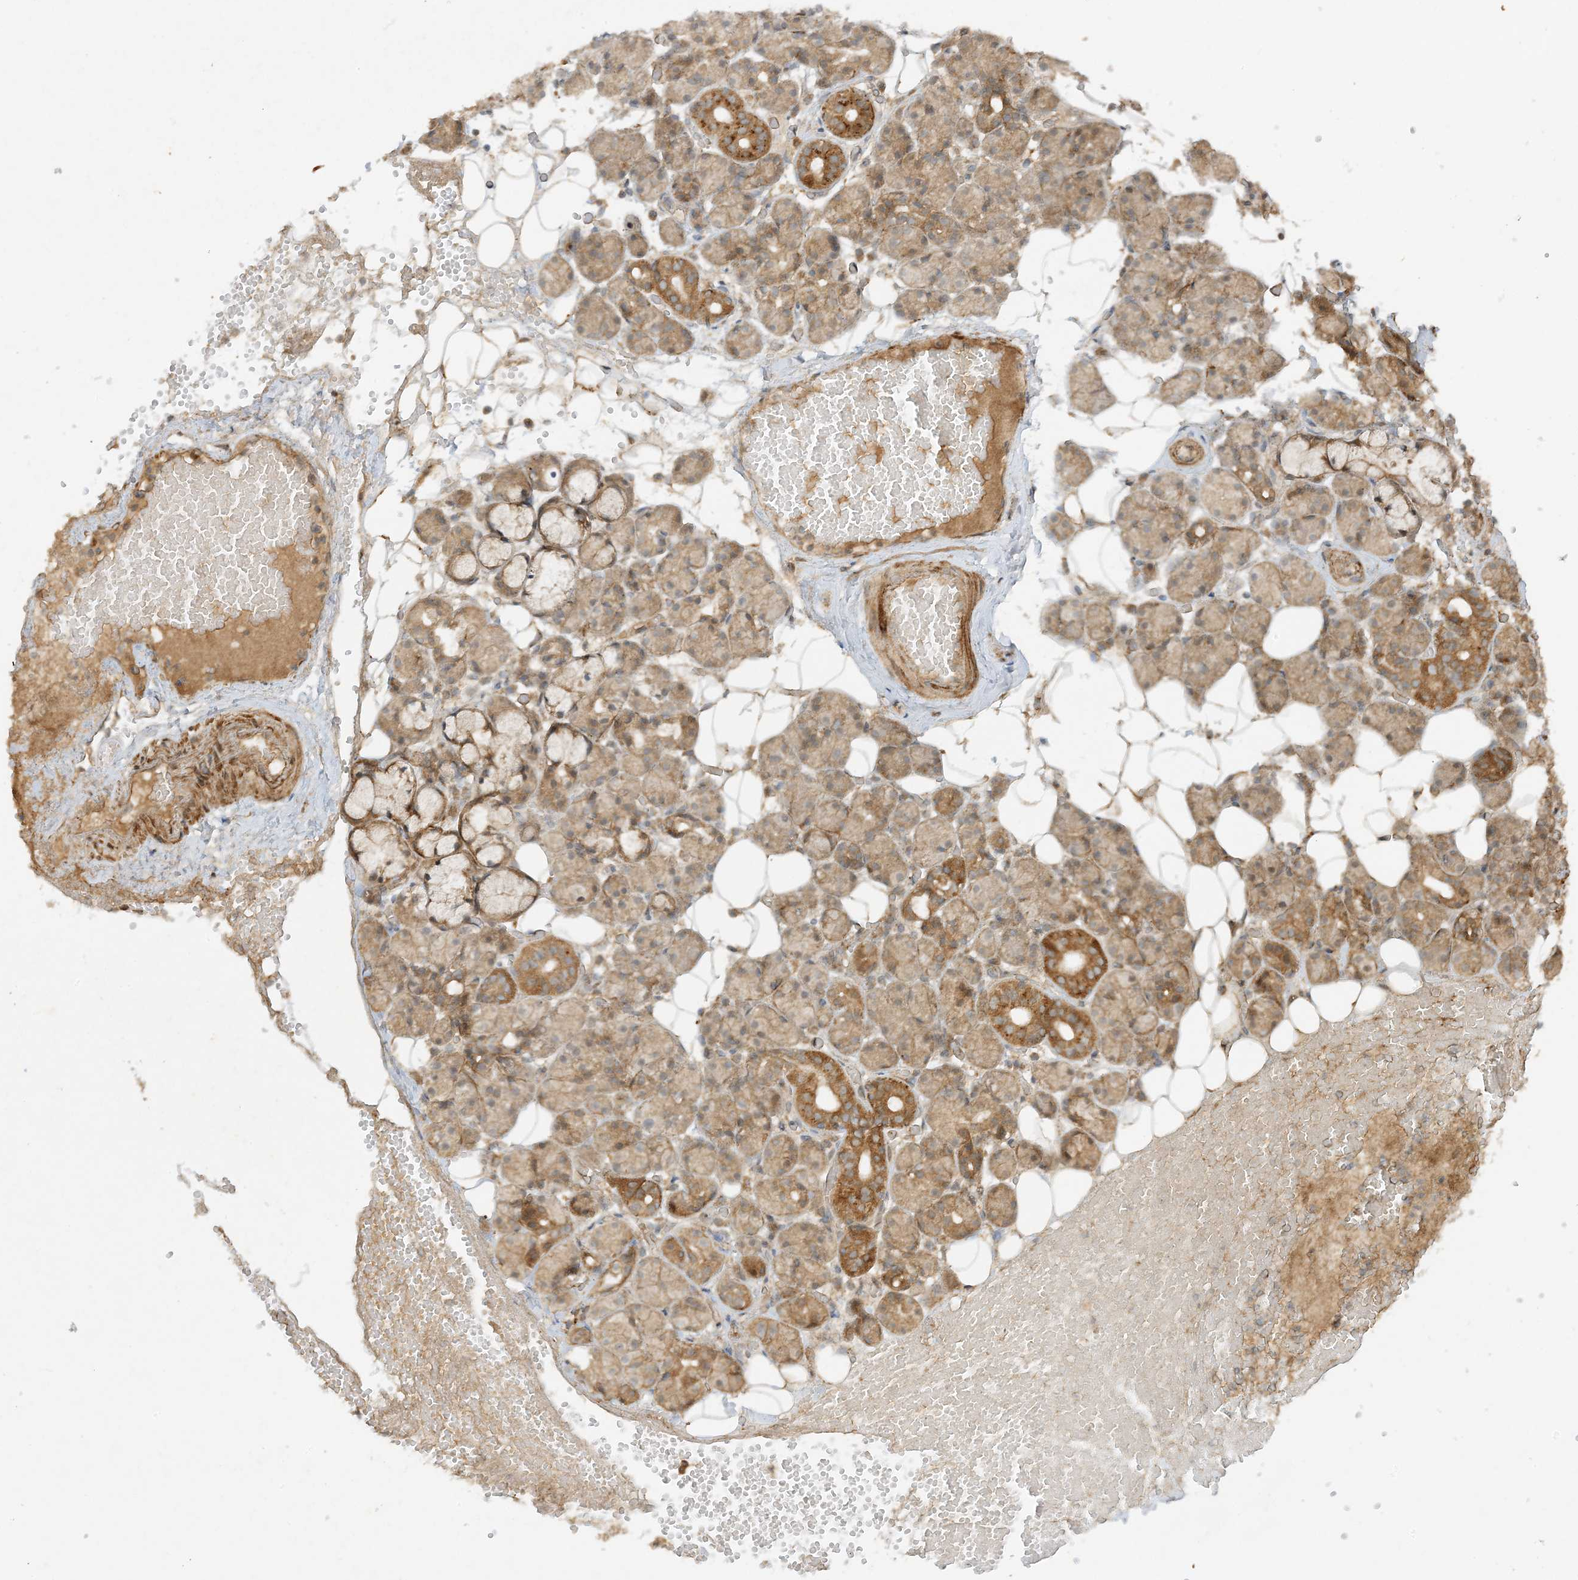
{"staining": {"intensity": "moderate", "quantity": "25%-75%", "location": "cytoplasmic/membranous"}, "tissue": "salivary gland", "cell_type": "Glandular cells", "image_type": "normal", "snomed": [{"axis": "morphology", "description": "Normal tissue, NOS"}, {"axis": "topography", "description": "Salivary gland"}], "caption": "IHC image of benign human salivary gland stained for a protein (brown), which displays medium levels of moderate cytoplasmic/membranous expression in approximately 25%-75% of glandular cells.", "gene": "XRN1", "patient": {"sex": "male", "age": 63}}